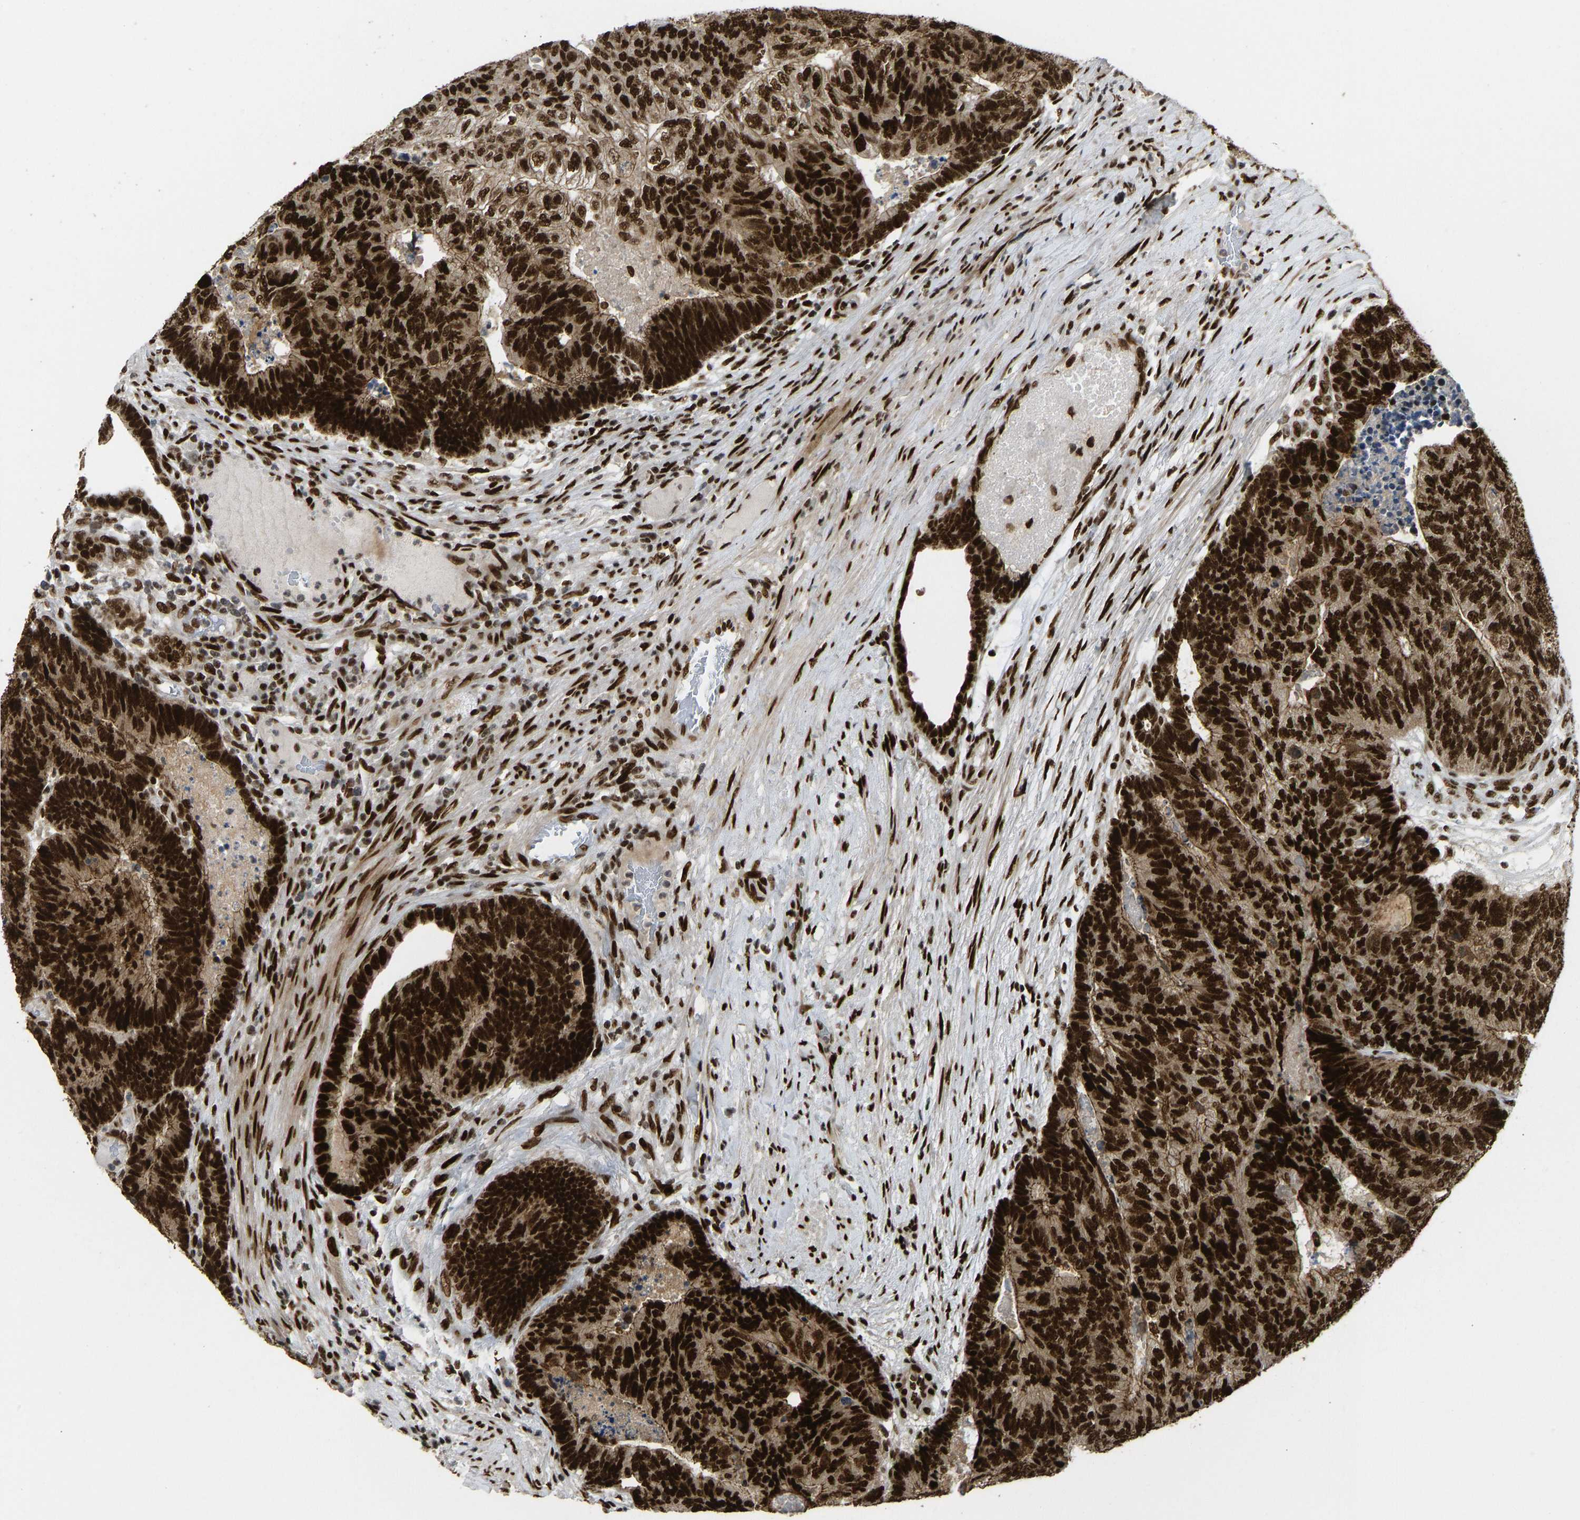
{"staining": {"intensity": "strong", "quantity": ">75%", "location": "nuclear"}, "tissue": "colorectal cancer", "cell_type": "Tumor cells", "image_type": "cancer", "snomed": [{"axis": "morphology", "description": "Adenocarcinoma, NOS"}, {"axis": "topography", "description": "Colon"}], "caption": "Adenocarcinoma (colorectal) stained with DAB IHC shows high levels of strong nuclear expression in about >75% of tumor cells.", "gene": "FOXK1", "patient": {"sex": "female", "age": 67}}